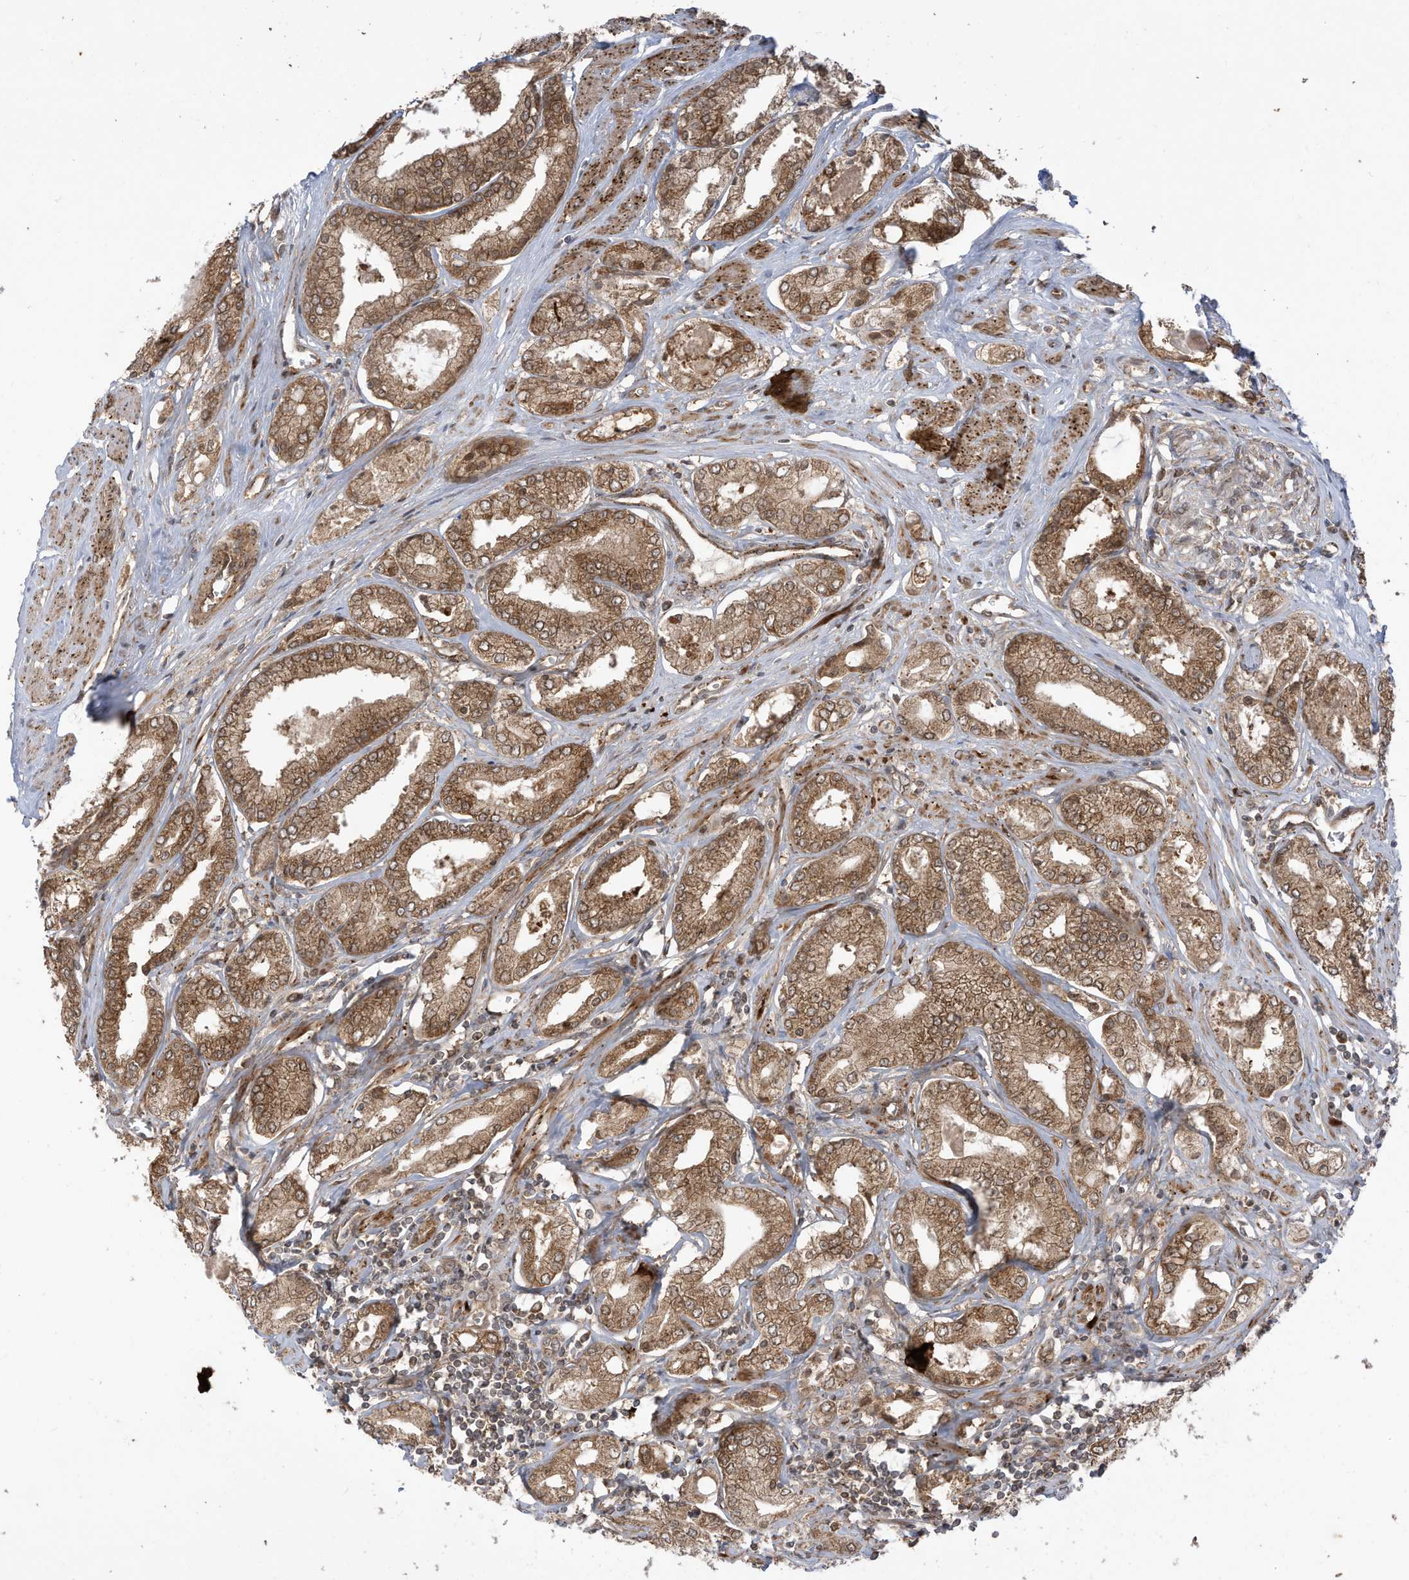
{"staining": {"intensity": "moderate", "quantity": ">75%", "location": "cytoplasmic/membranous"}, "tissue": "prostate cancer", "cell_type": "Tumor cells", "image_type": "cancer", "snomed": [{"axis": "morphology", "description": "Adenocarcinoma, Low grade"}, {"axis": "topography", "description": "Prostate"}], "caption": "Human prostate cancer (adenocarcinoma (low-grade)) stained with a brown dye exhibits moderate cytoplasmic/membranous positive expression in about >75% of tumor cells.", "gene": "TRIM67", "patient": {"sex": "male", "age": 60}}